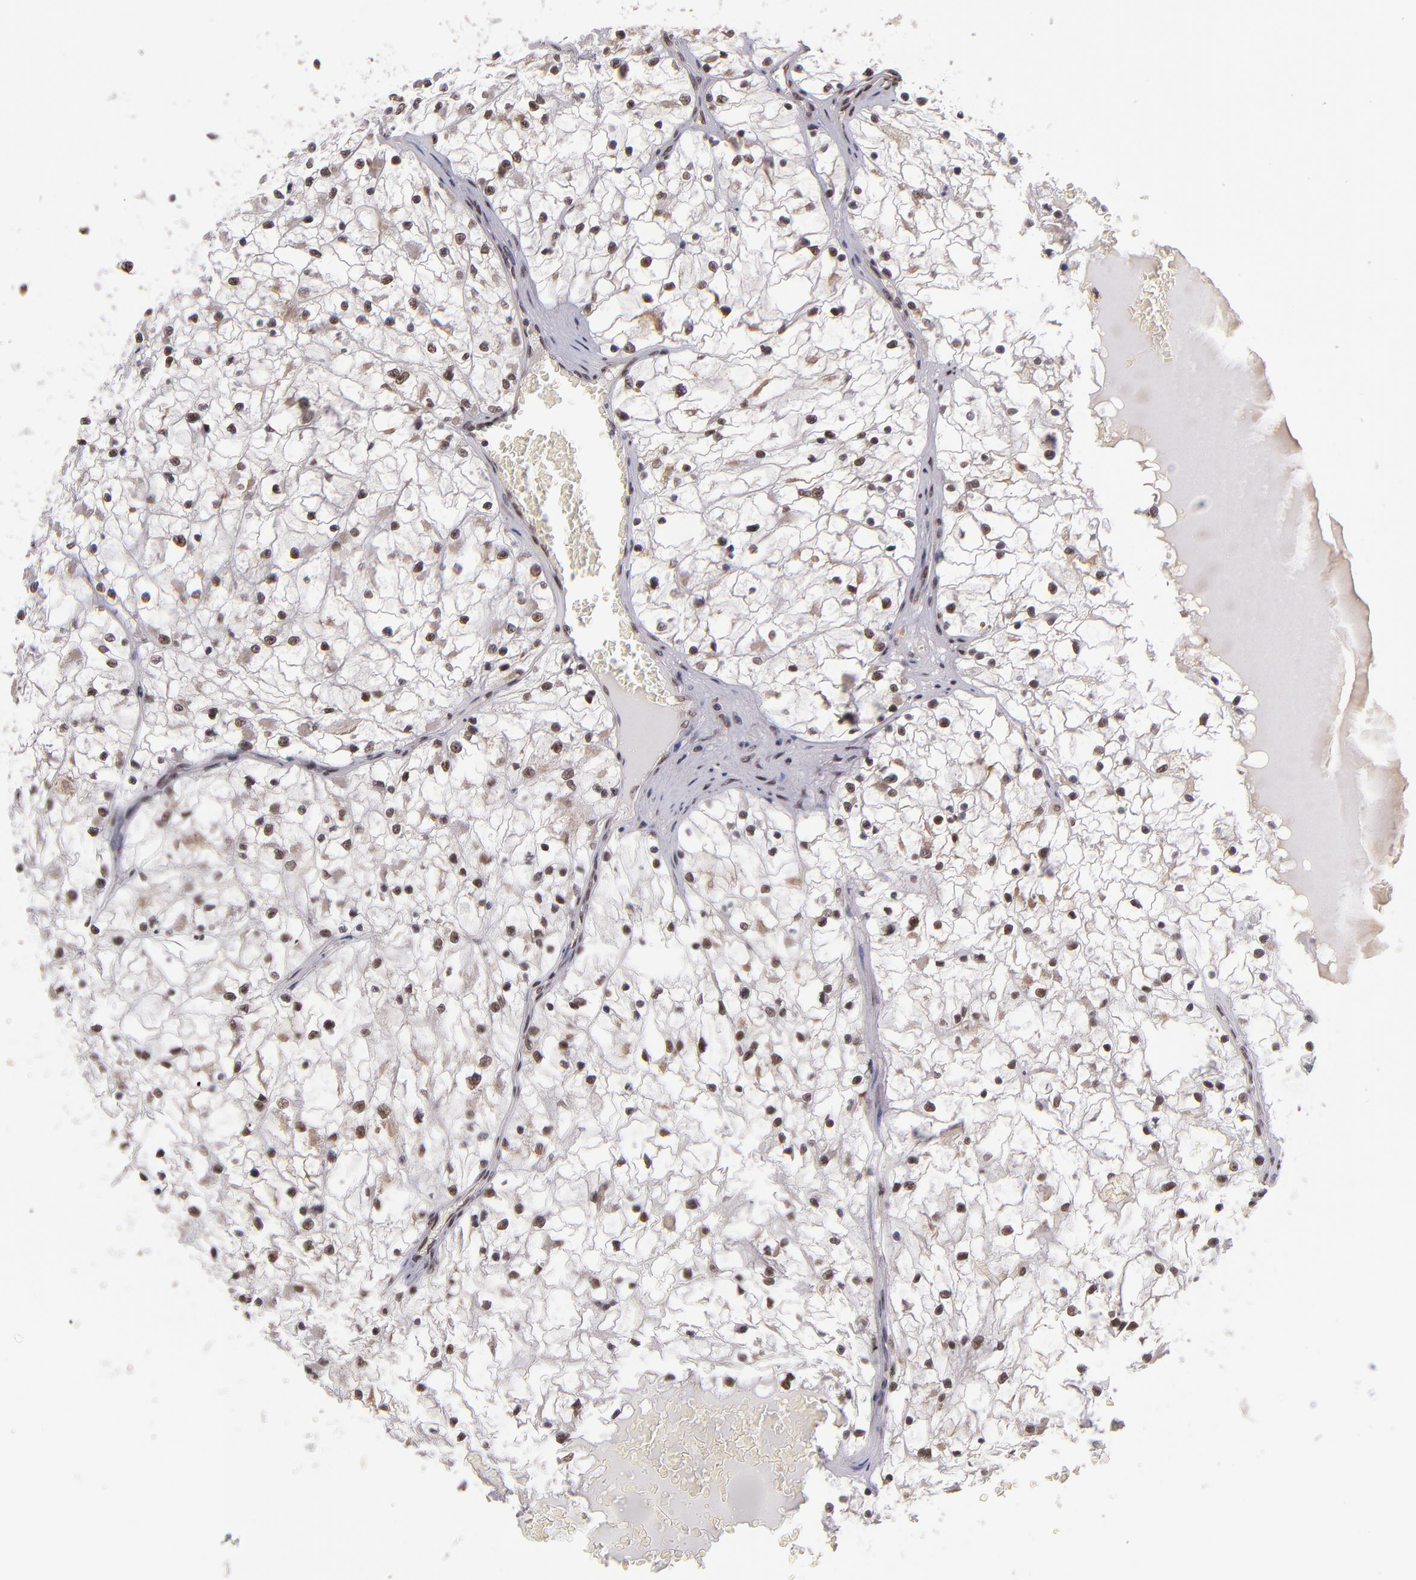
{"staining": {"intensity": "strong", "quantity": ">75%", "location": "nuclear"}, "tissue": "renal cancer", "cell_type": "Tumor cells", "image_type": "cancer", "snomed": [{"axis": "morphology", "description": "Adenocarcinoma, NOS"}, {"axis": "topography", "description": "Kidney"}], "caption": "Protein expression analysis of human adenocarcinoma (renal) reveals strong nuclear positivity in approximately >75% of tumor cells.", "gene": "EP300", "patient": {"sex": "male", "age": 61}}